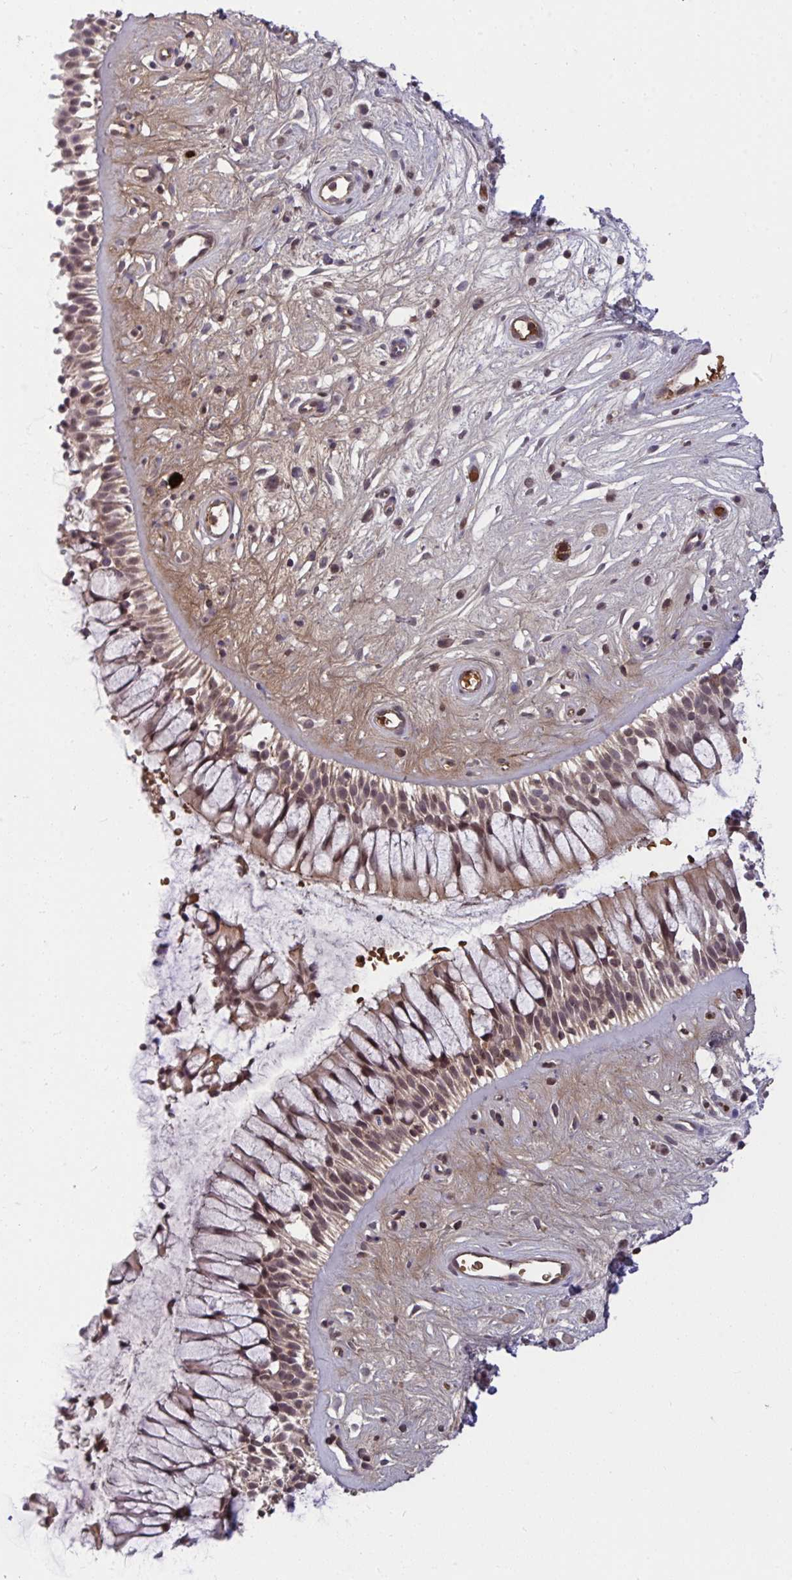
{"staining": {"intensity": "weak", "quantity": ">75%", "location": "cytoplasmic/membranous,nuclear"}, "tissue": "nasopharynx", "cell_type": "Respiratory epithelial cells", "image_type": "normal", "snomed": [{"axis": "morphology", "description": "Normal tissue, NOS"}, {"axis": "topography", "description": "Nasopharynx"}], "caption": "Immunohistochemistry (IHC) of normal human nasopharynx demonstrates low levels of weak cytoplasmic/membranous,nuclear staining in about >75% of respiratory epithelial cells.", "gene": "PPP1CA", "patient": {"sex": "male", "age": 32}}